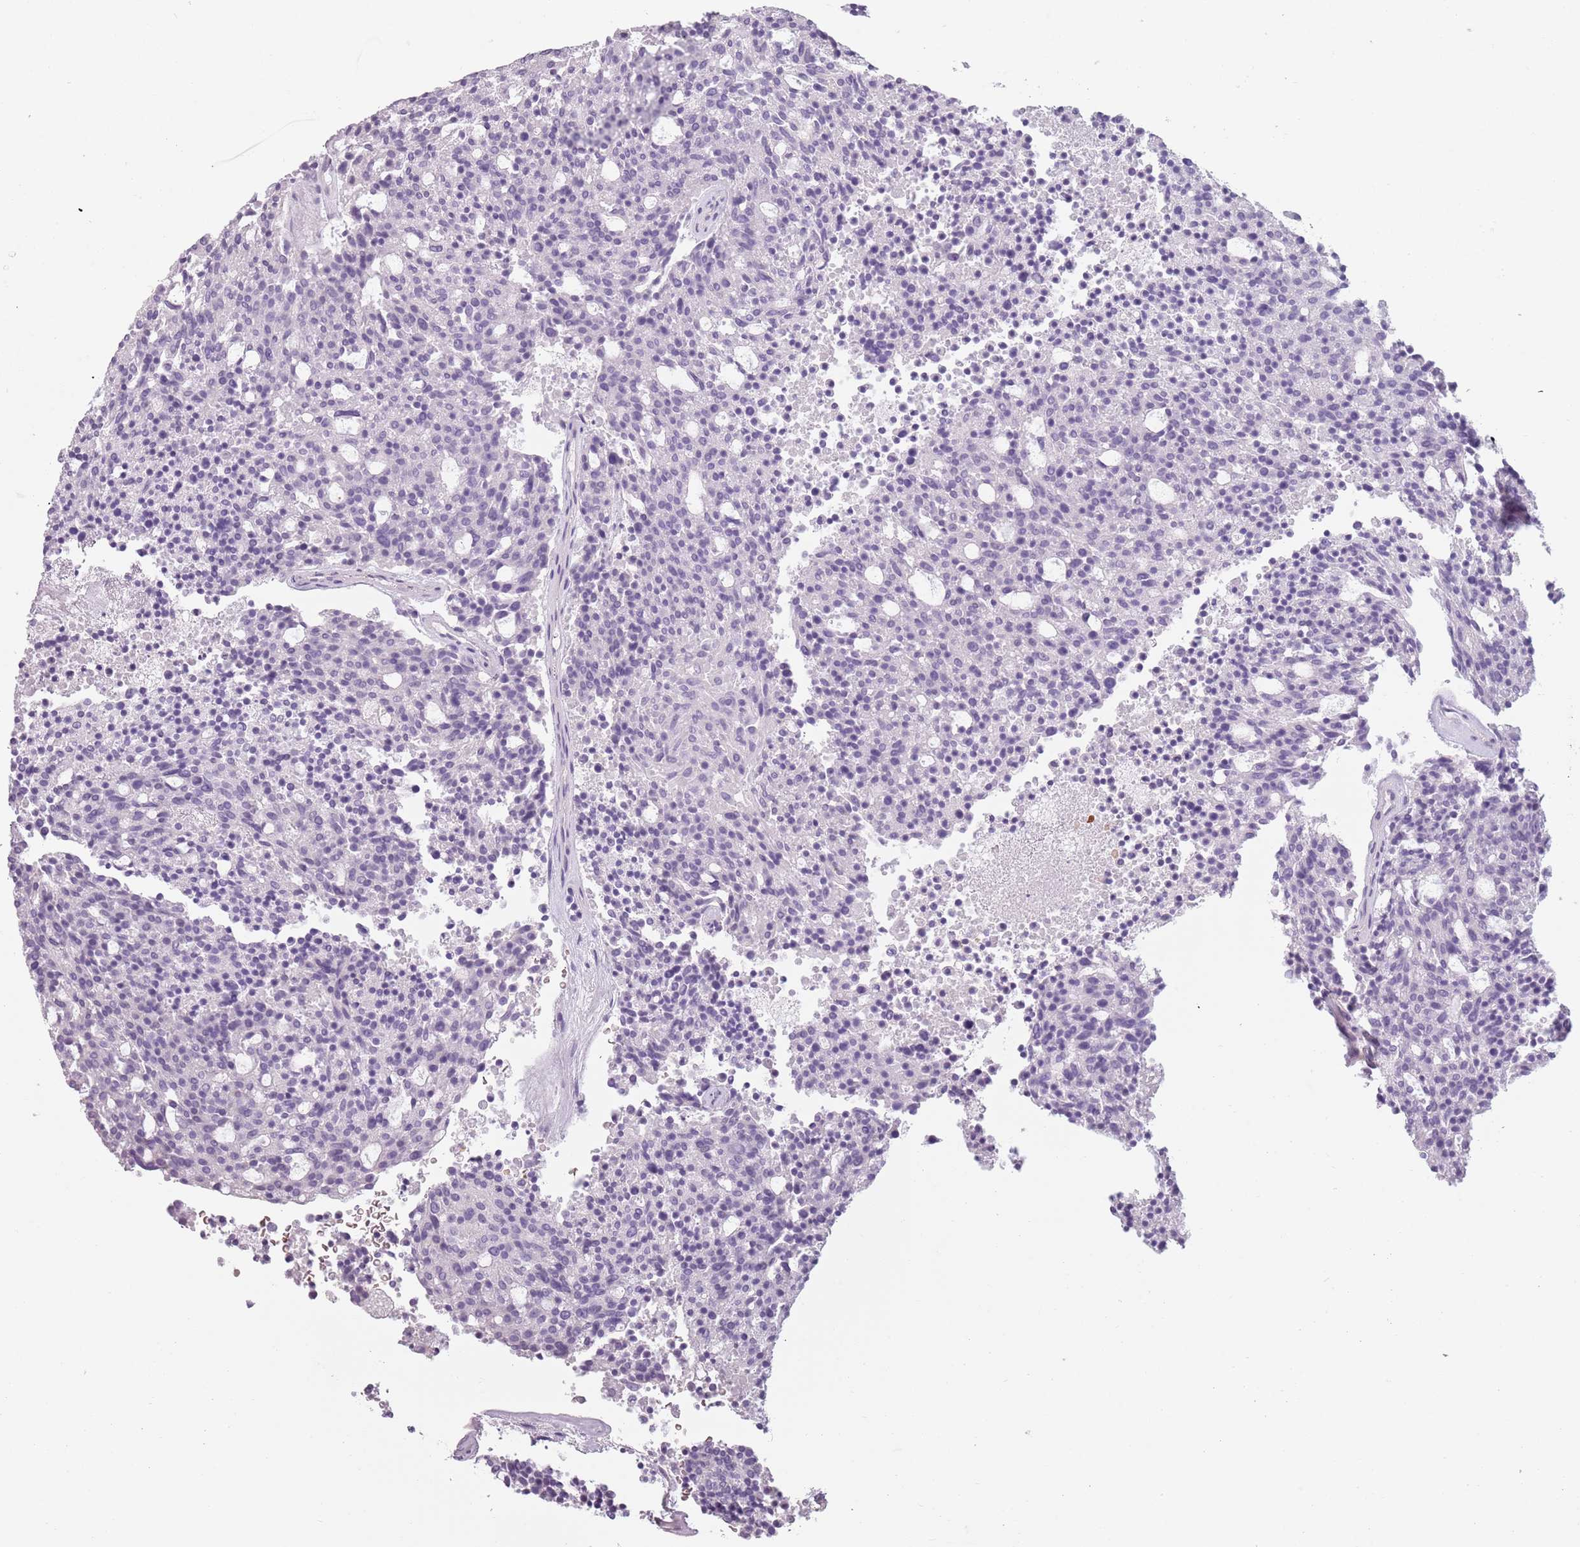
{"staining": {"intensity": "negative", "quantity": "none", "location": "none"}, "tissue": "carcinoid", "cell_type": "Tumor cells", "image_type": "cancer", "snomed": [{"axis": "morphology", "description": "Carcinoid, malignant, NOS"}, {"axis": "topography", "description": "Pancreas"}], "caption": "The photomicrograph shows no significant positivity in tumor cells of carcinoid.", "gene": "PIEZO1", "patient": {"sex": "female", "age": 54}}